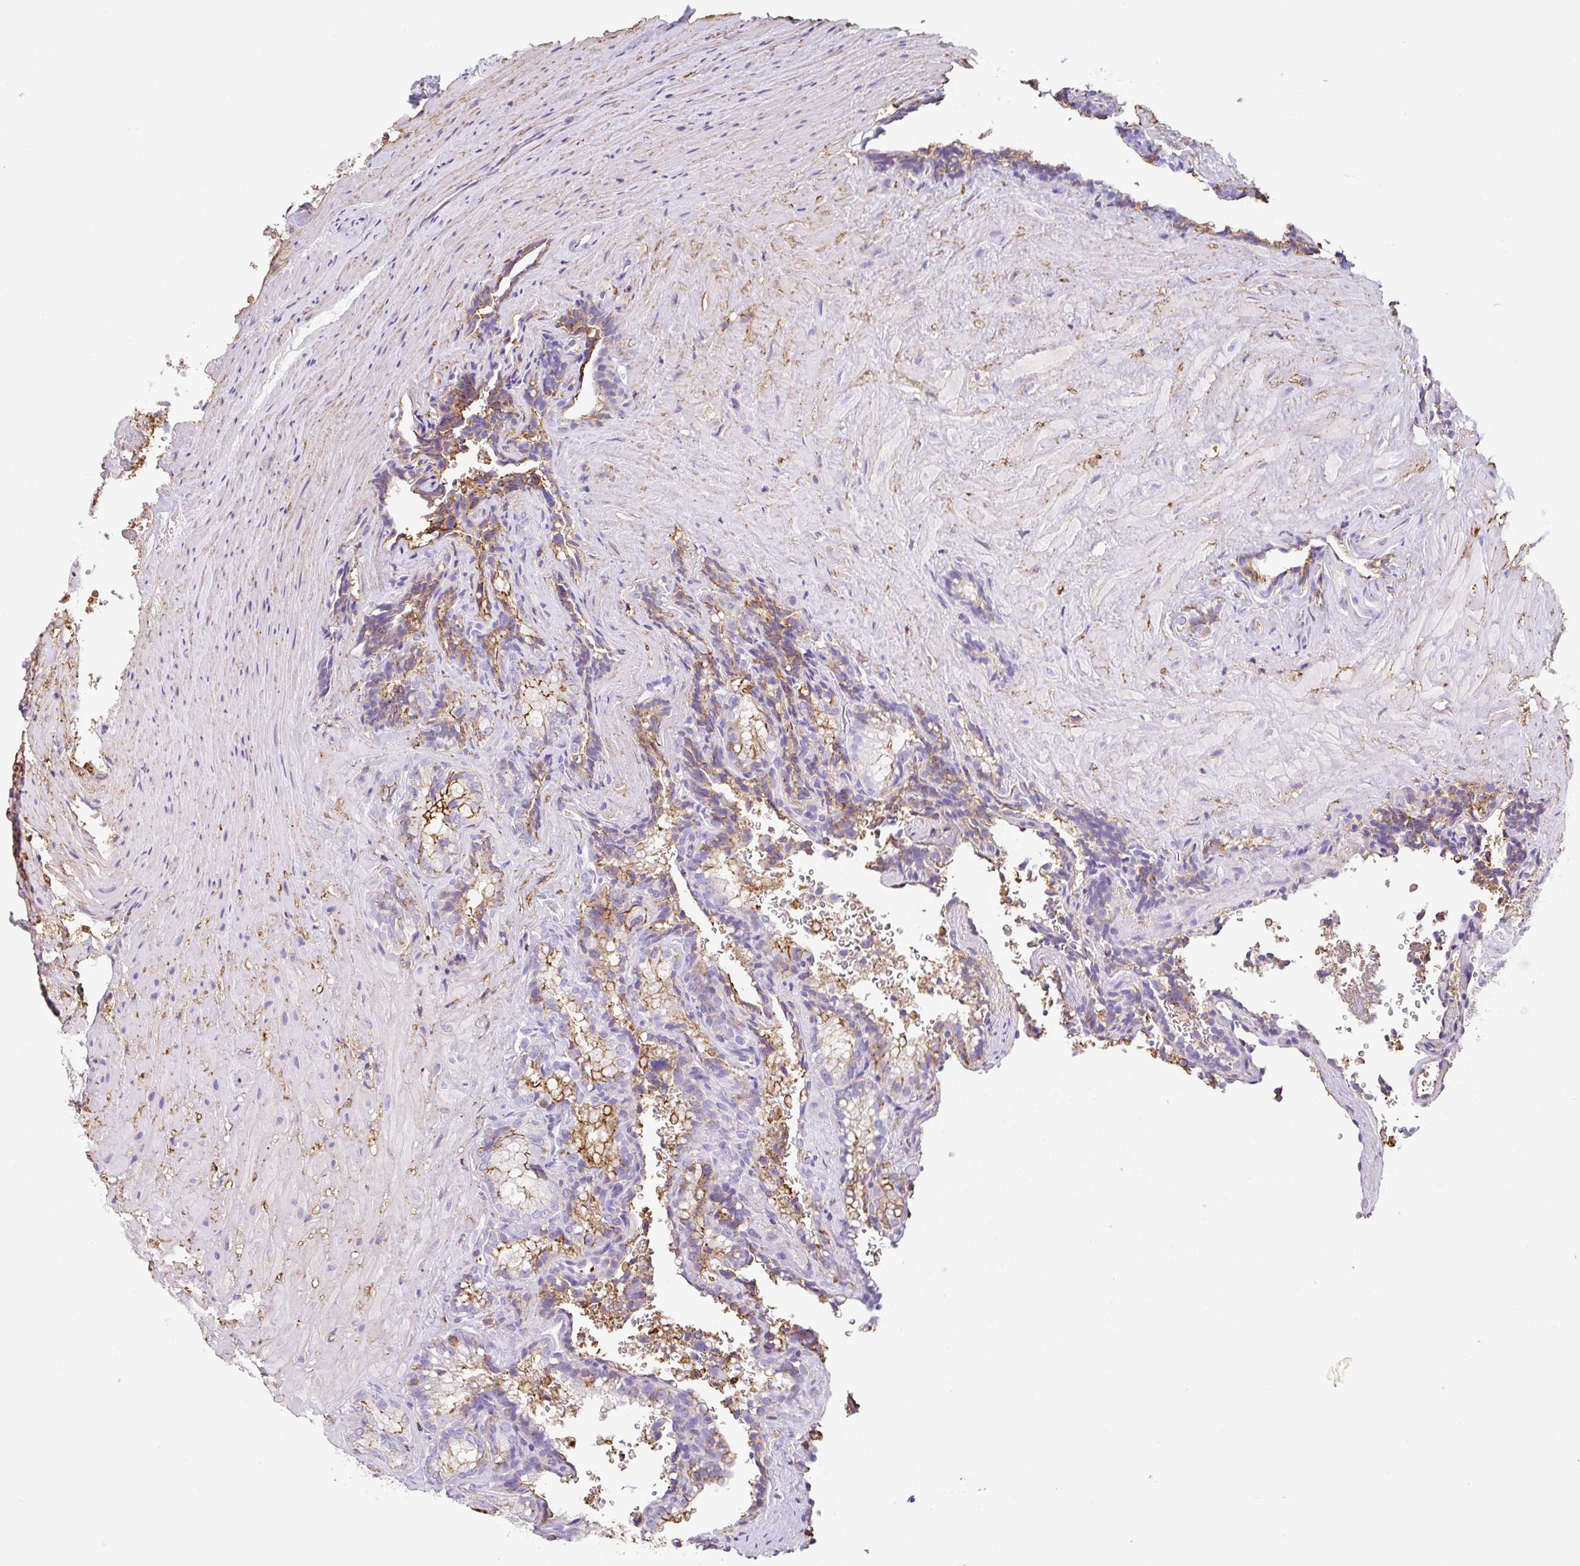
{"staining": {"intensity": "moderate", "quantity": ">75%", "location": "cytoplasmic/membranous"}, "tissue": "seminal vesicle", "cell_type": "Glandular cells", "image_type": "normal", "snomed": [{"axis": "morphology", "description": "Normal tissue, NOS"}, {"axis": "topography", "description": "Seminal veicle"}], "caption": "Moderate cytoplasmic/membranous protein expression is present in approximately >75% of glandular cells in seminal vesicle.", "gene": "MTTP", "patient": {"sex": "male", "age": 47}}